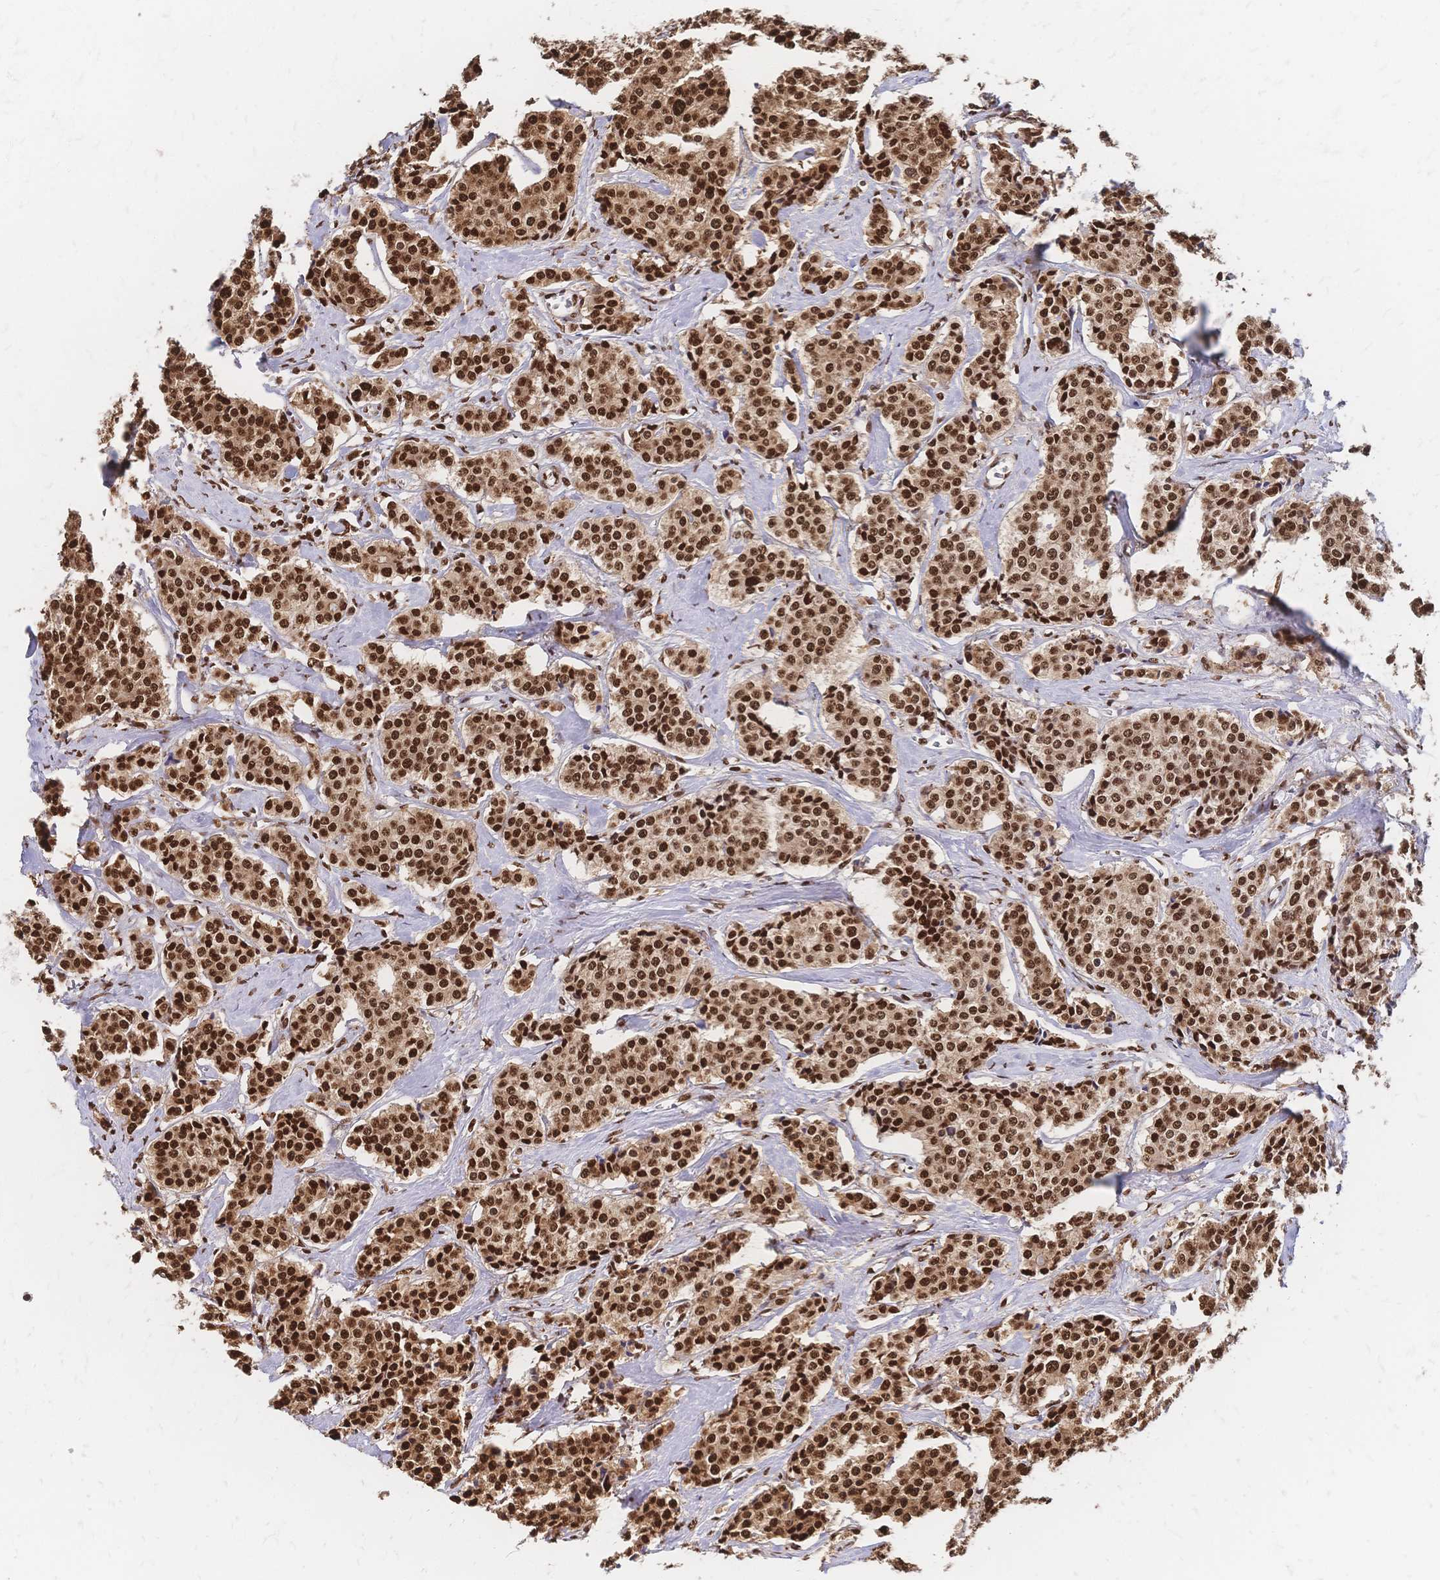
{"staining": {"intensity": "strong", "quantity": ">75%", "location": "nuclear"}, "tissue": "carcinoid", "cell_type": "Tumor cells", "image_type": "cancer", "snomed": [{"axis": "morphology", "description": "Carcinoid, malignant, NOS"}, {"axis": "topography", "description": "Small intestine"}], "caption": "High-magnification brightfield microscopy of carcinoid stained with DAB (brown) and counterstained with hematoxylin (blue). tumor cells exhibit strong nuclear positivity is seen in approximately>75% of cells. The staining is performed using DAB (3,3'-diaminobenzidine) brown chromogen to label protein expression. The nuclei are counter-stained blue using hematoxylin.", "gene": "HDGF", "patient": {"sex": "female", "age": 64}}